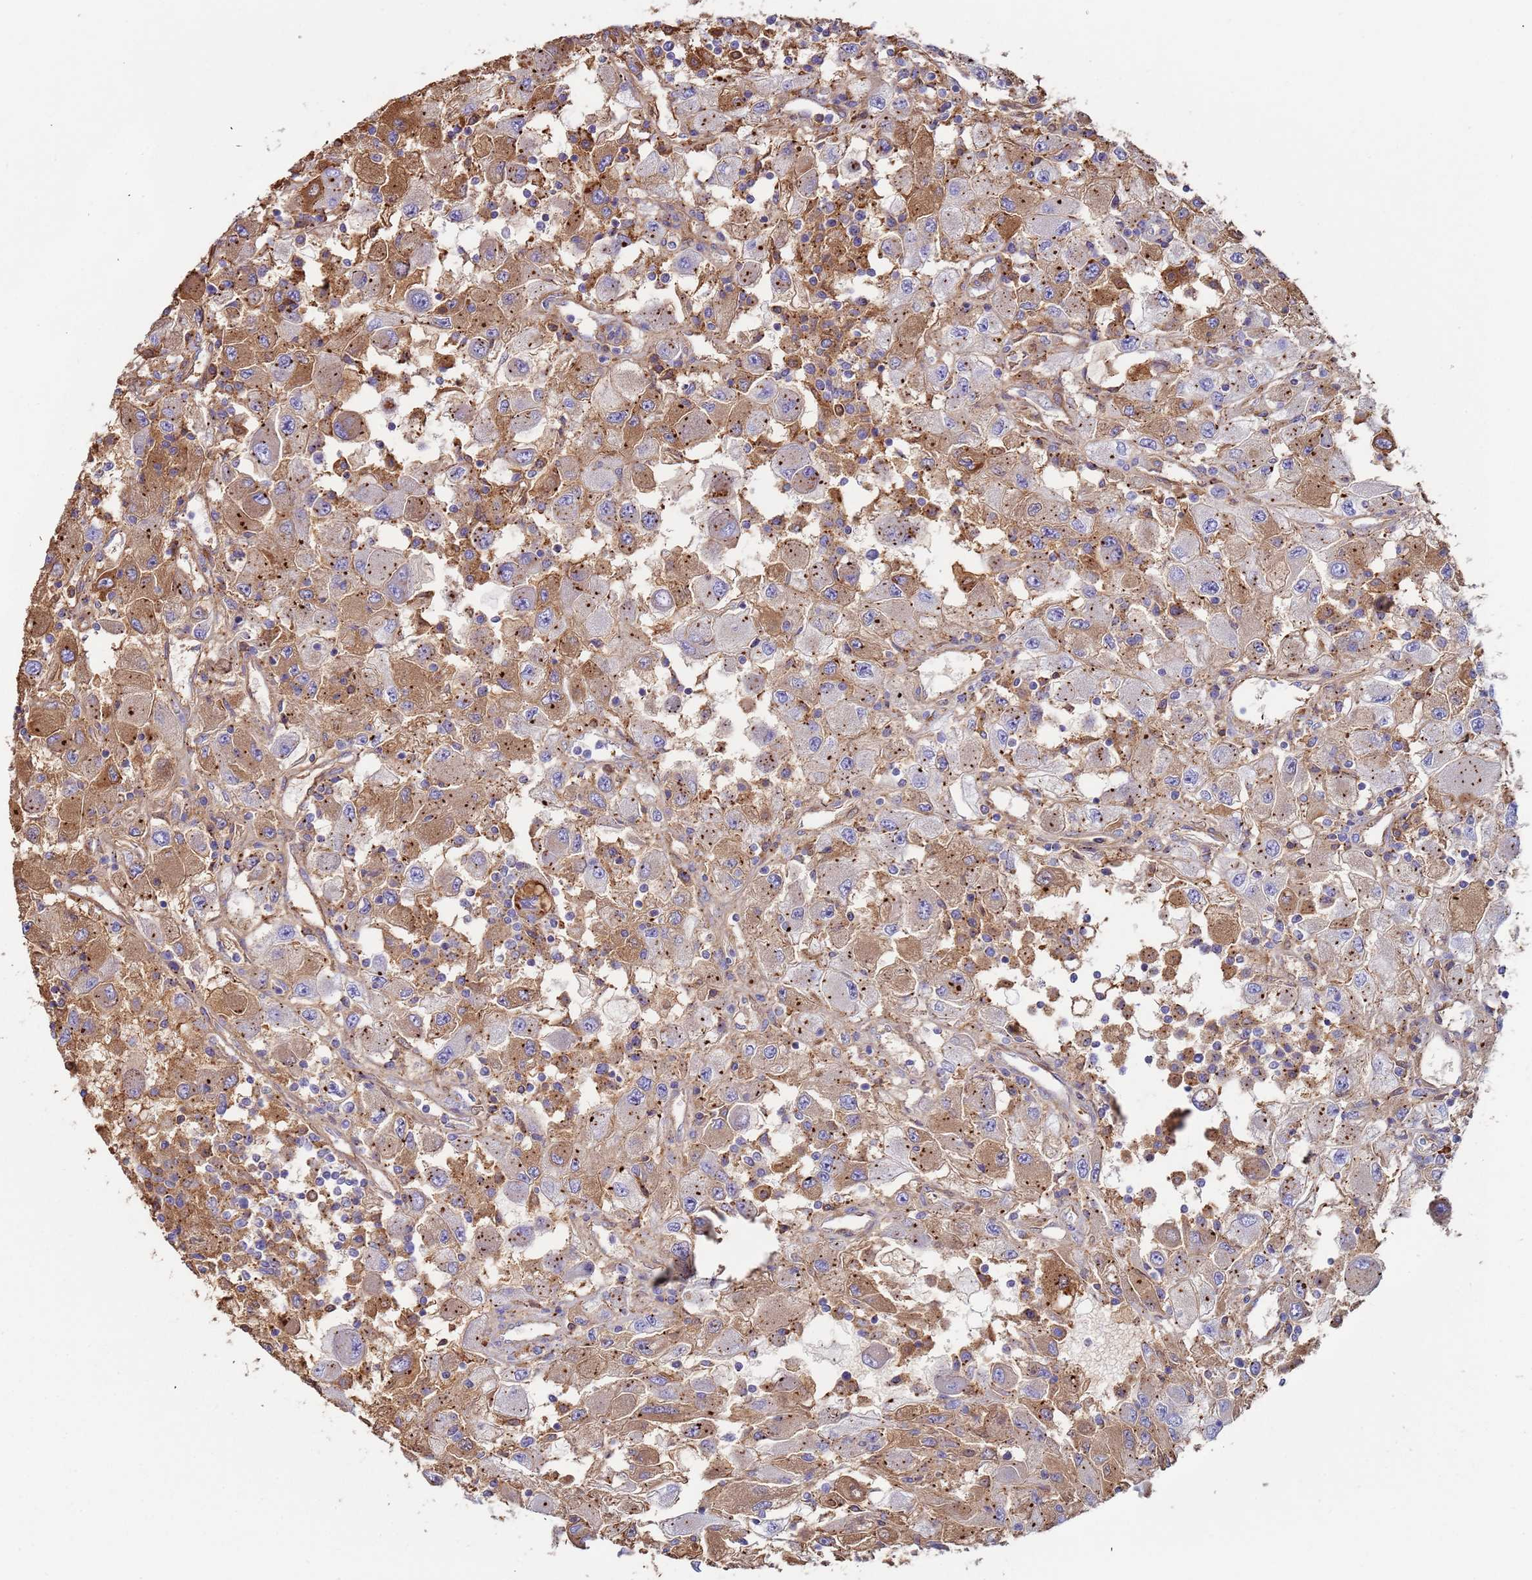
{"staining": {"intensity": "moderate", "quantity": ">75%", "location": "cytoplasmic/membranous"}, "tissue": "renal cancer", "cell_type": "Tumor cells", "image_type": "cancer", "snomed": [{"axis": "morphology", "description": "Adenocarcinoma, NOS"}, {"axis": "topography", "description": "Kidney"}], "caption": "Renal cancer (adenocarcinoma) stained with immunohistochemistry reveals moderate cytoplasmic/membranous positivity in about >75% of tumor cells.", "gene": "CYSLTR2", "patient": {"sex": "female", "age": 67}}